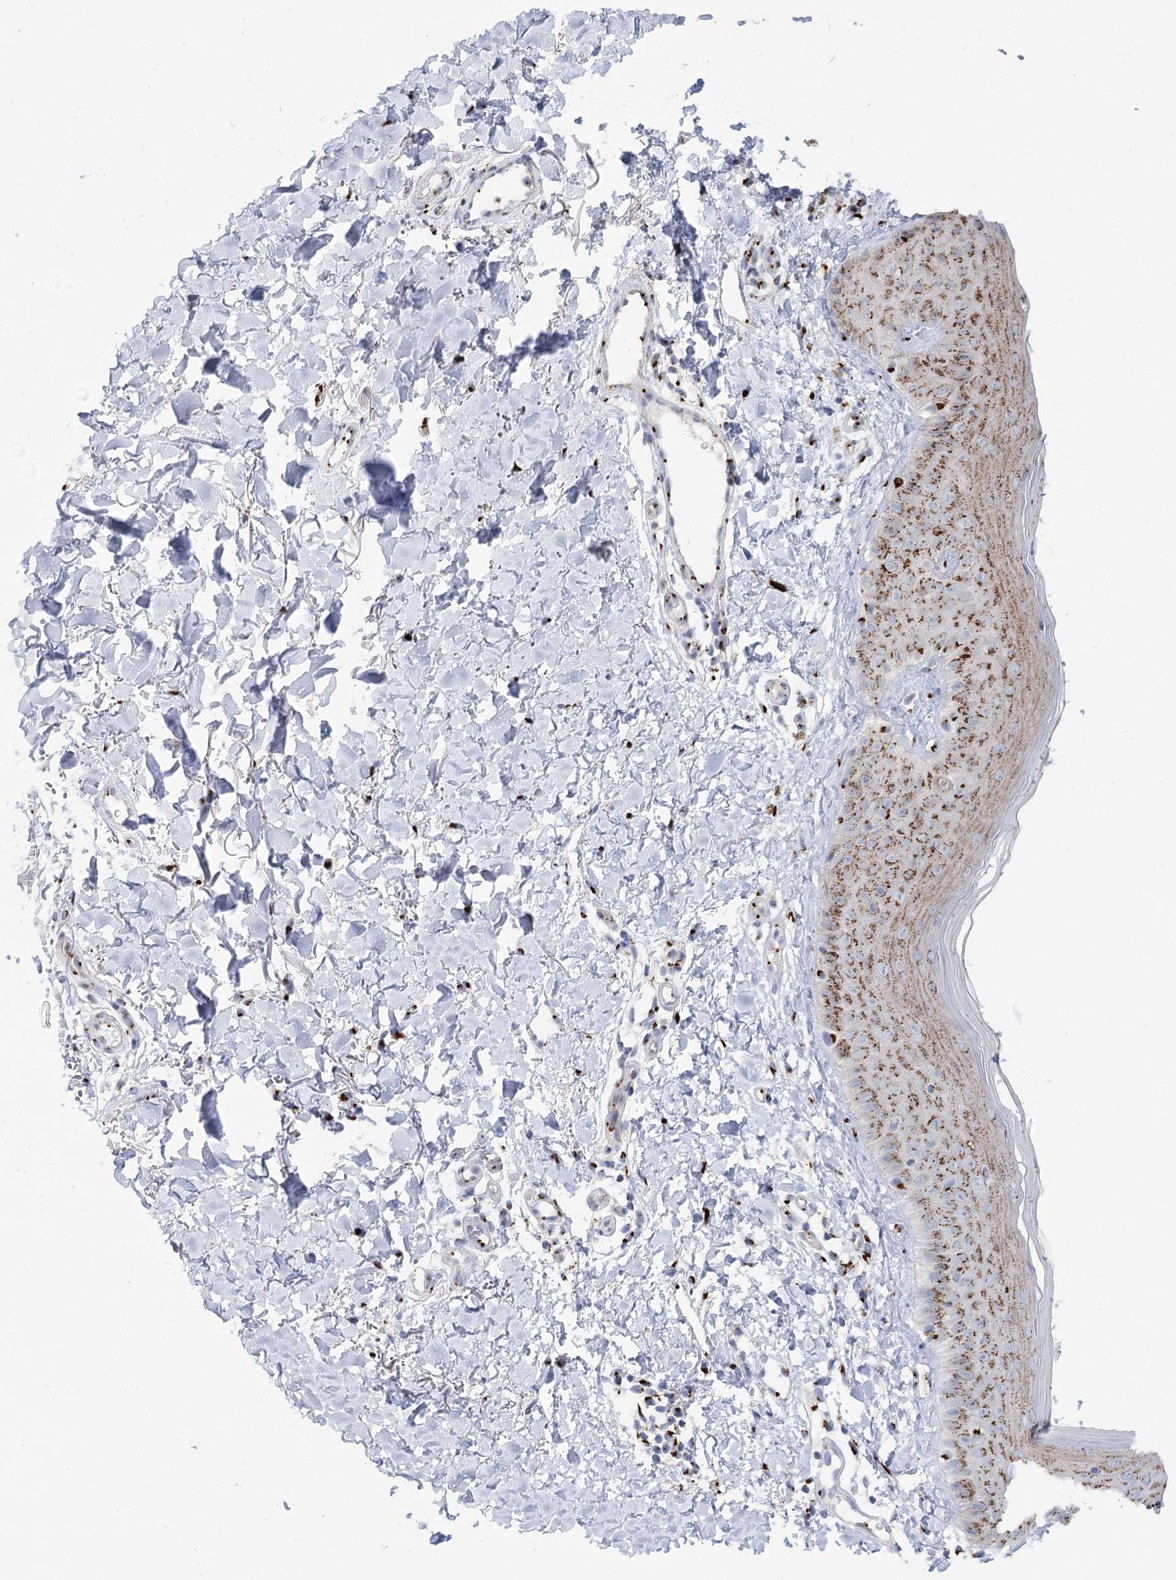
{"staining": {"intensity": "moderate", "quantity": ">75%", "location": "cytoplasmic/membranous"}, "tissue": "skin", "cell_type": "Fibroblasts", "image_type": "normal", "snomed": [{"axis": "morphology", "description": "Normal tissue, NOS"}, {"axis": "topography", "description": "Skin"}], "caption": "High-magnification brightfield microscopy of unremarkable skin stained with DAB (brown) and counterstained with hematoxylin (blue). fibroblasts exhibit moderate cytoplasmic/membranous staining is appreciated in about>75% of cells. (DAB (3,3'-diaminobenzidine) = brown stain, brightfield microscopy at high magnification).", "gene": "TMEM165", "patient": {"sex": "male", "age": 52}}